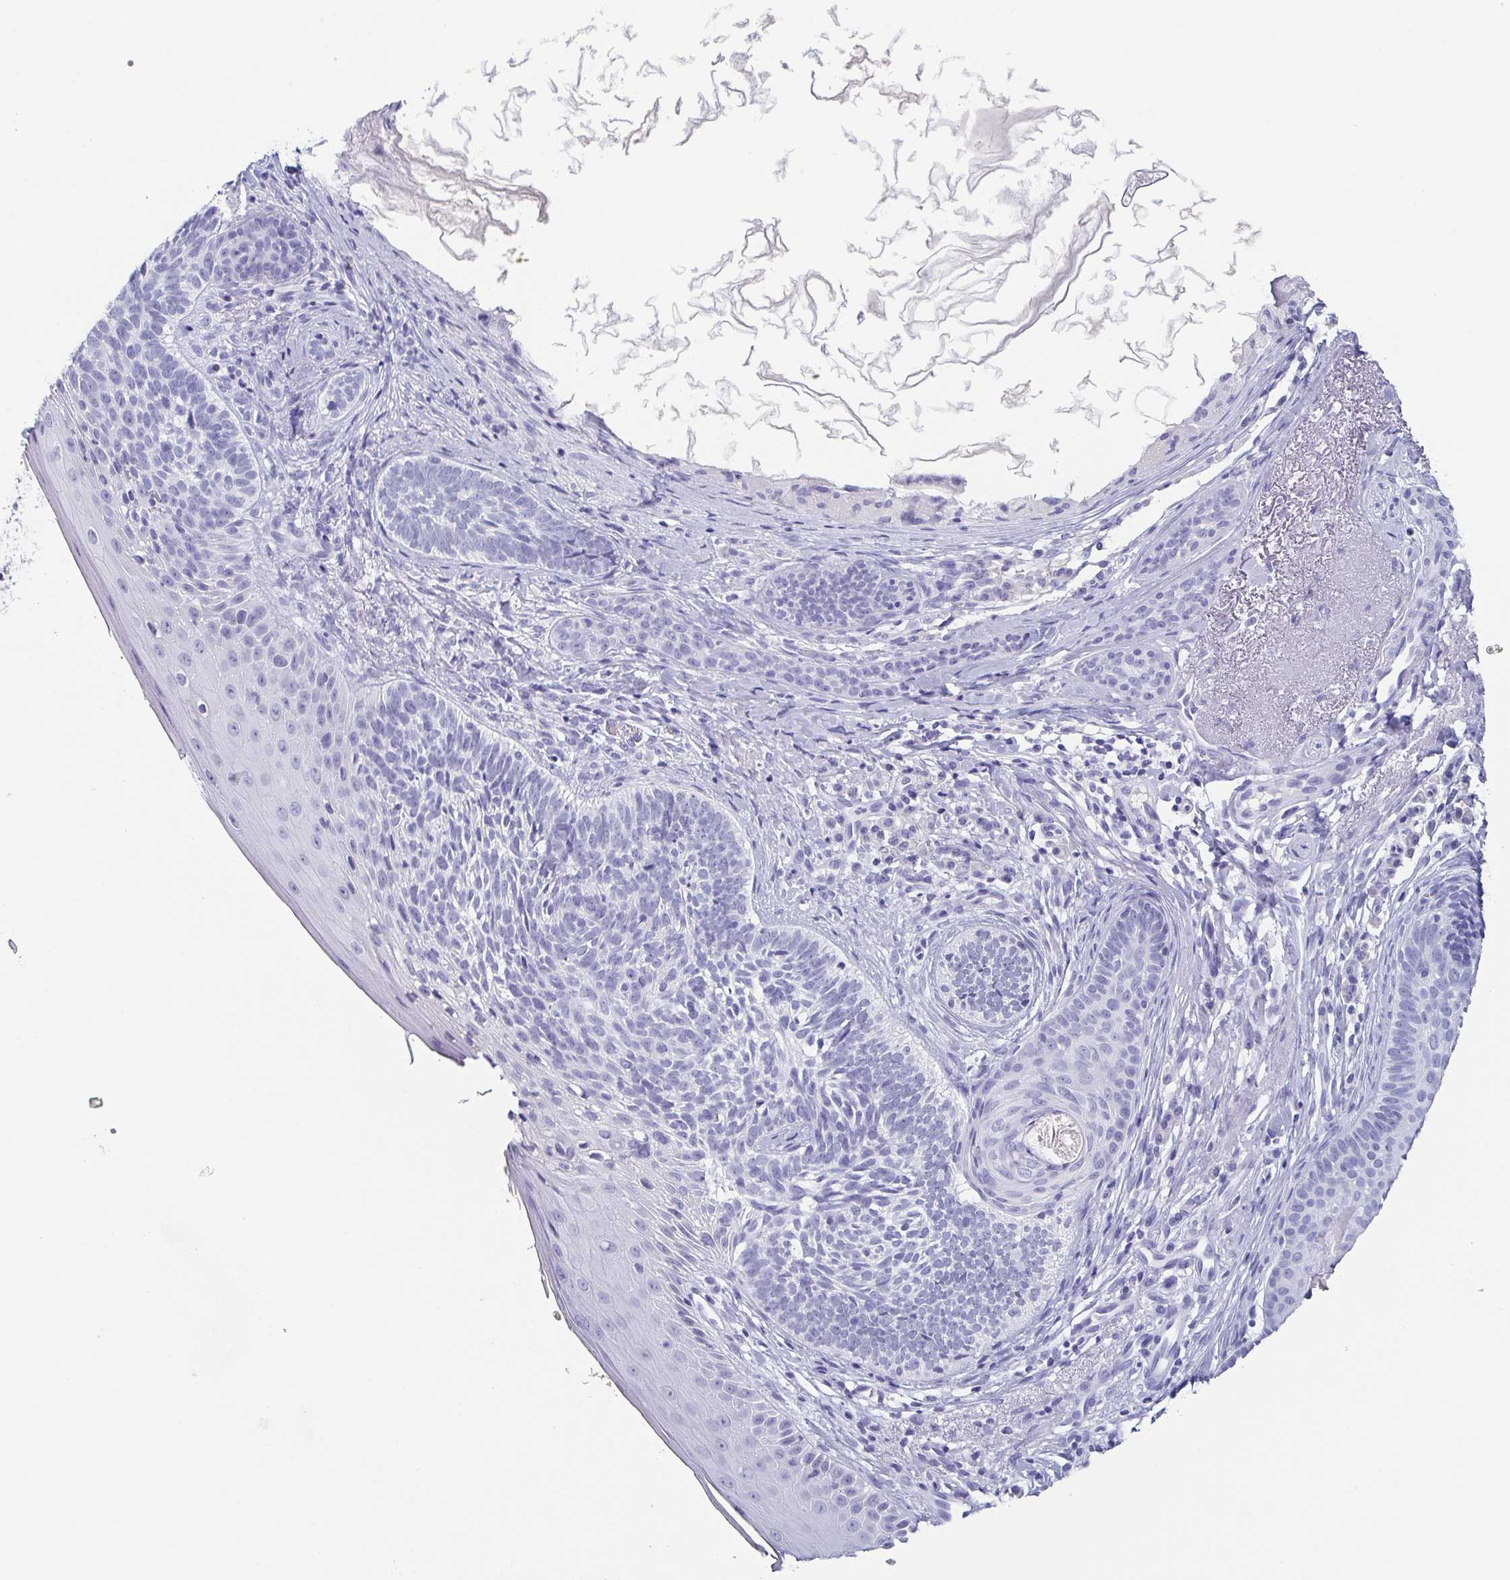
{"staining": {"intensity": "negative", "quantity": "none", "location": "none"}, "tissue": "skin cancer", "cell_type": "Tumor cells", "image_type": "cancer", "snomed": [{"axis": "morphology", "description": "Basal cell carcinoma"}, {"axis": "topography", "description": "Skin"}], "caption": "Tumor cells are negative for protein expression in human skin cancer (basal cell carcinoma).", "gene": "ITLN1", "patient": {"sex": "female", "age": 74}}